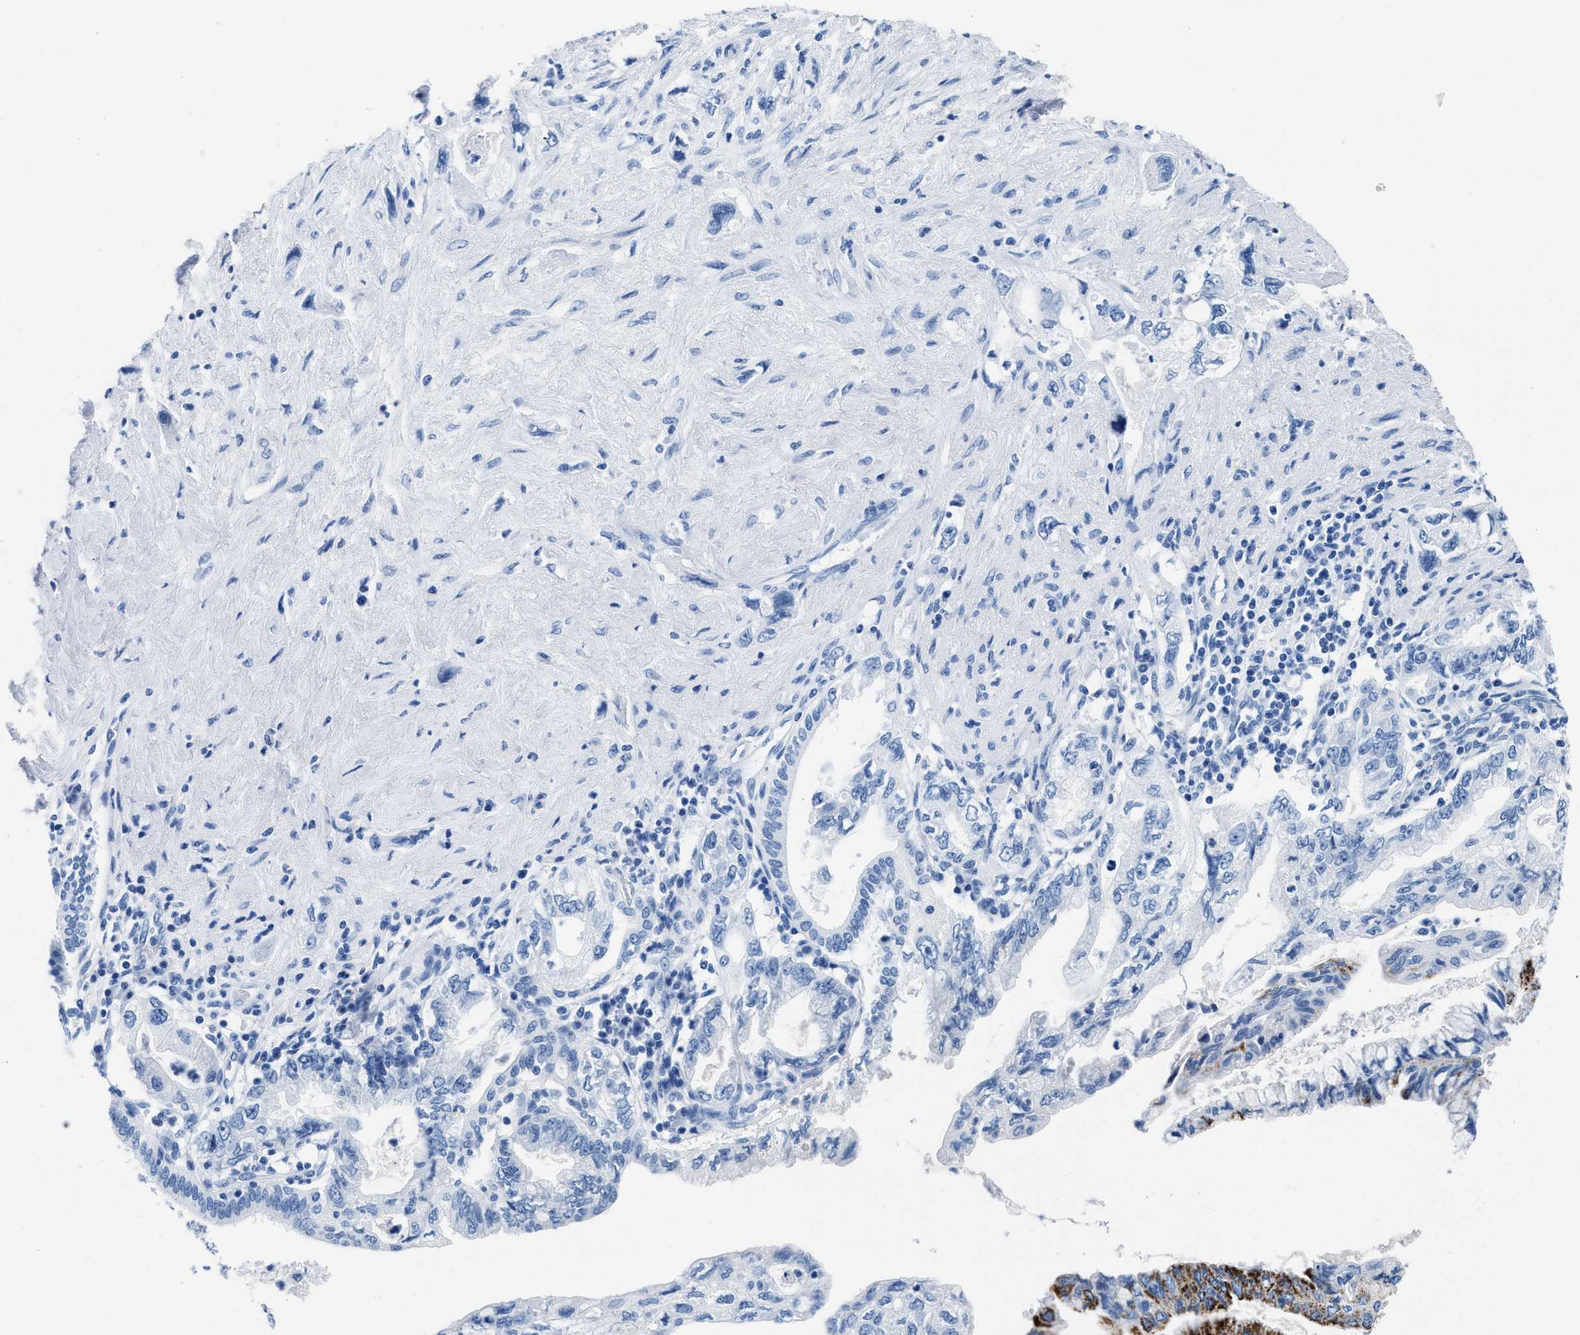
{"staining": {"intensity": "moderate", "quantity": "<25%", "location": "cytoplasmic/membranous"}, "tissue": "pancreatic cancer", "cell_type": "Tumor cells", "image_type": "cancer", "snomed": [{"axis": "morphology", "description": "Adenocarcinoma, NOS"}, {"axis": "topography", "description": "Pancreas"}], "caption": "Immunohistochemical staining of human adenocarcinoma (pancreatic) demonstrates moderate cytoplasmic/membranous protein expression in approximately <25% of tumor cells.", "gene": "CPS1", "patient": {"sex": "female", "age": 73}}